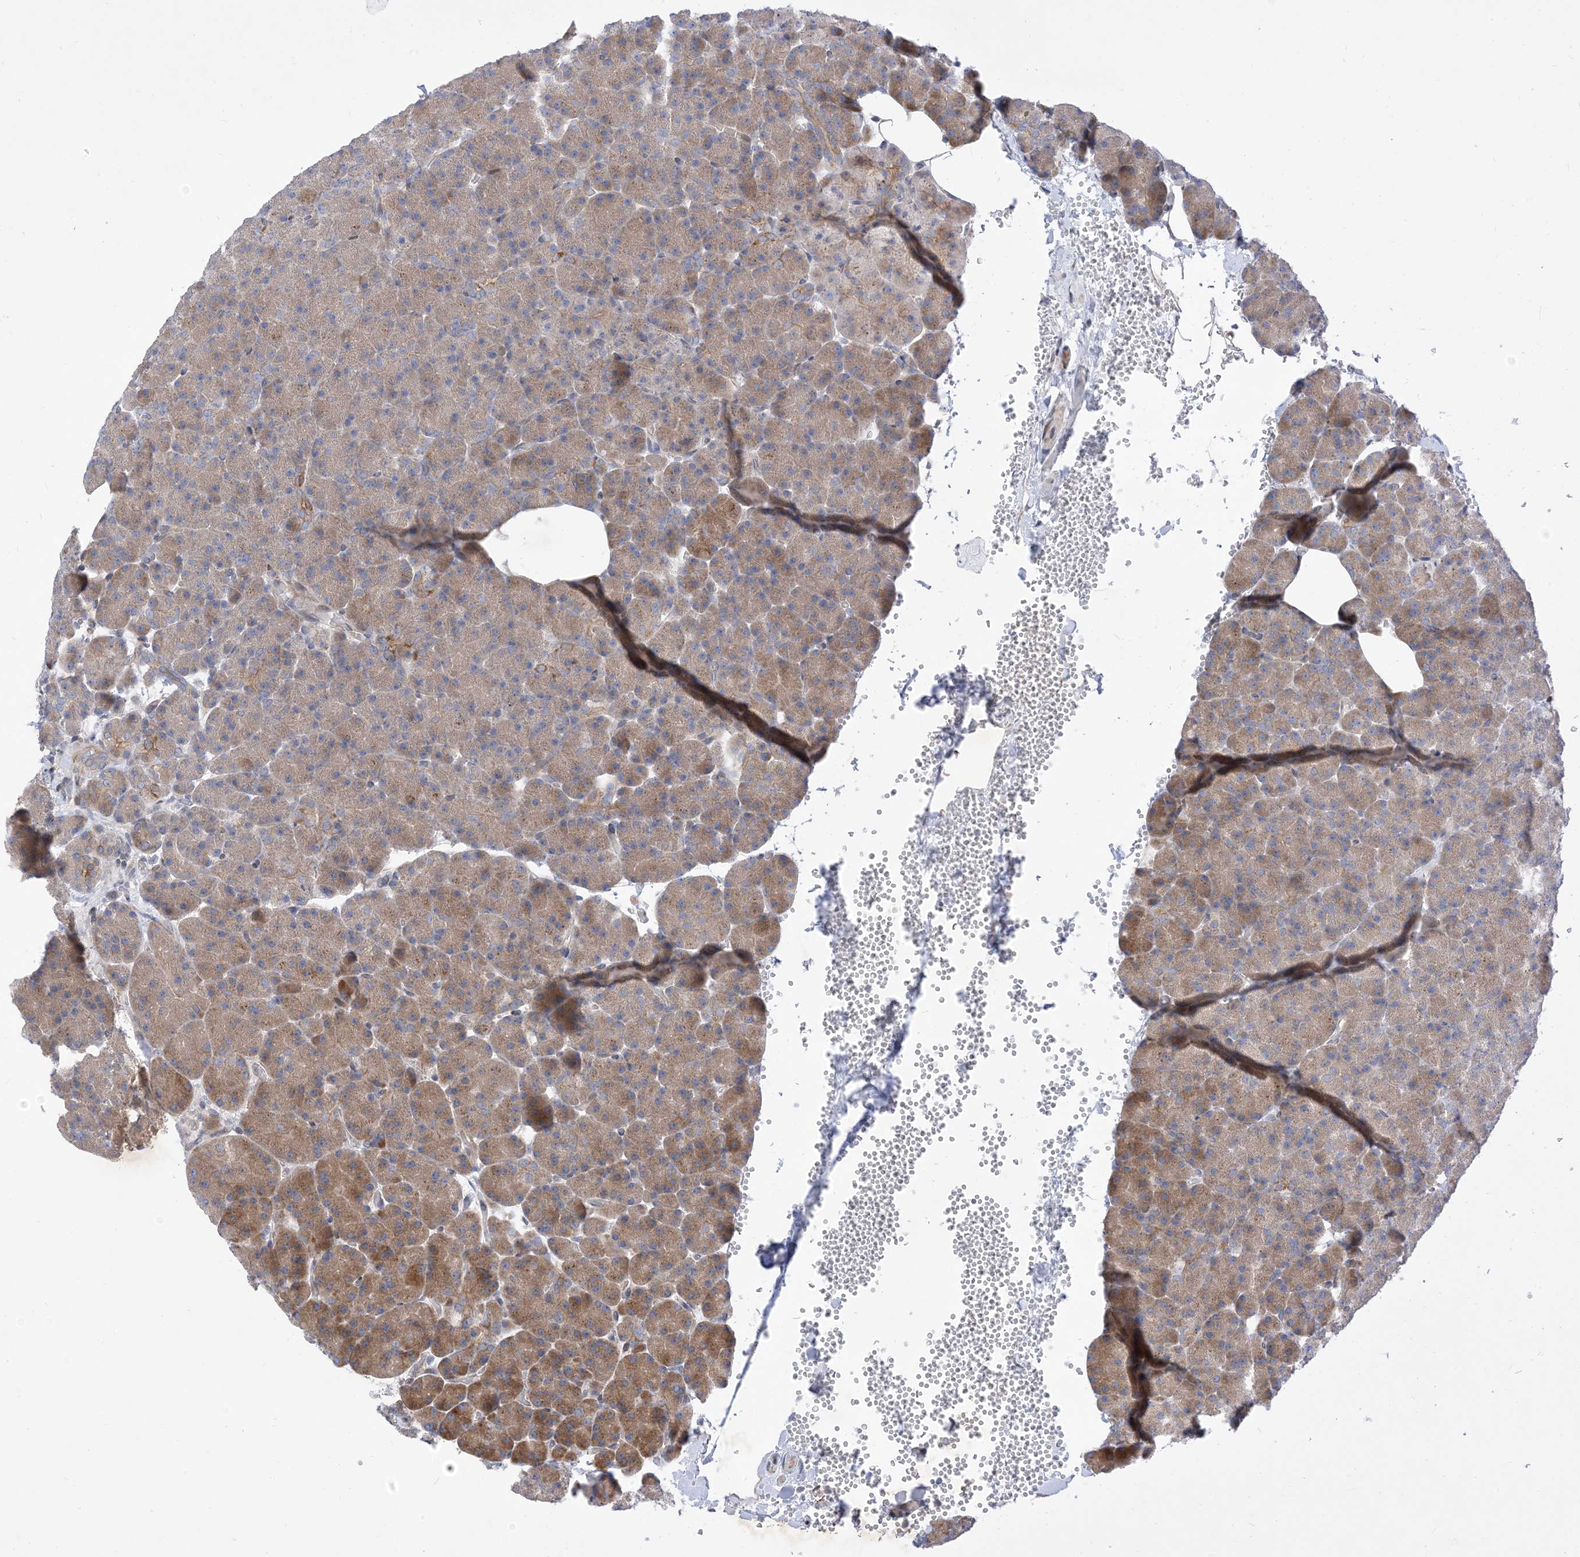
{"staining": {"intensity": "moderate", "quantity": "25%-75%", "location": "cytoplasmic/membranous"}, "tissue": "pancreas", "cell_type": "Exocrine glandular cells", "image_type": "normal", "snomed": [{"axis": "morphology", "description": "Normal tissue, NOS"}, {"axis": "morphology", "description": "Carcinoid, malignant, NOS"}, {"axis": "topography", "description": "Pancreas"}], "caption": "IHC photomicrograph of benign pancreas stained for a protein (brown), which displays medium levels of moderate cytoplasmic/membranous positivity in approximately 25%-75% of exocrine glandular cells.", "gene": "TYSND1", "patient": {"sex": "female", "age": 35}}